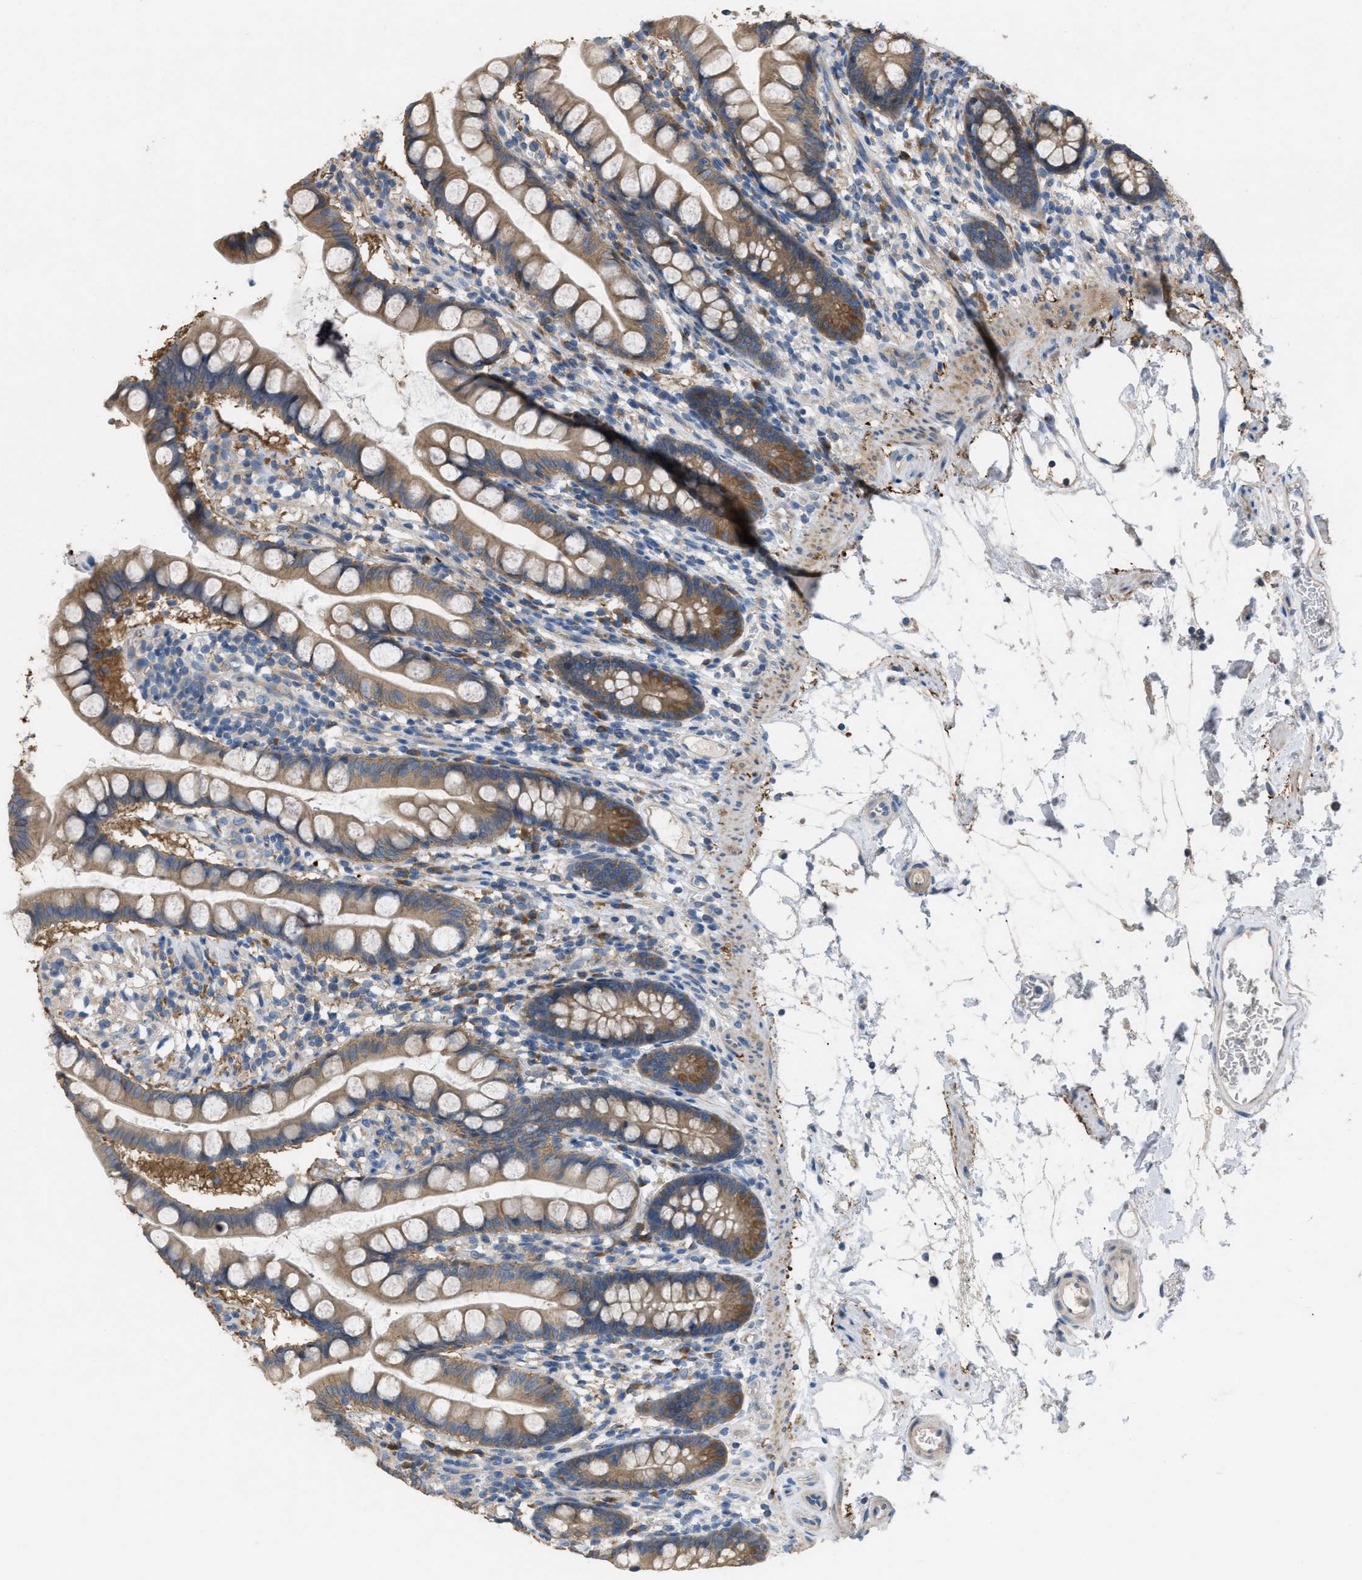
{"staining": {"intensity": "moderate", "quantity": ">75%", "location": "cytoplasmic/membranous"}, "tissue": "small intestine", "cell_type": "Glandular cells", "image_type": "normal", "snomed": [{"axis": "morphology", "description": "Normal tissue, NOS"}, {"axis": "topography", "description": "Small intestine"}], "caption": "A brown stain labels moderate cytoplasmic/membranous staining of a protein in glandular cells of unremarkable small intestine. (brown staining indicates protein expression, while blue staining denotes nuclei).", "gene": "UBA5", "patient": {"sex": "female", "age": 84}}